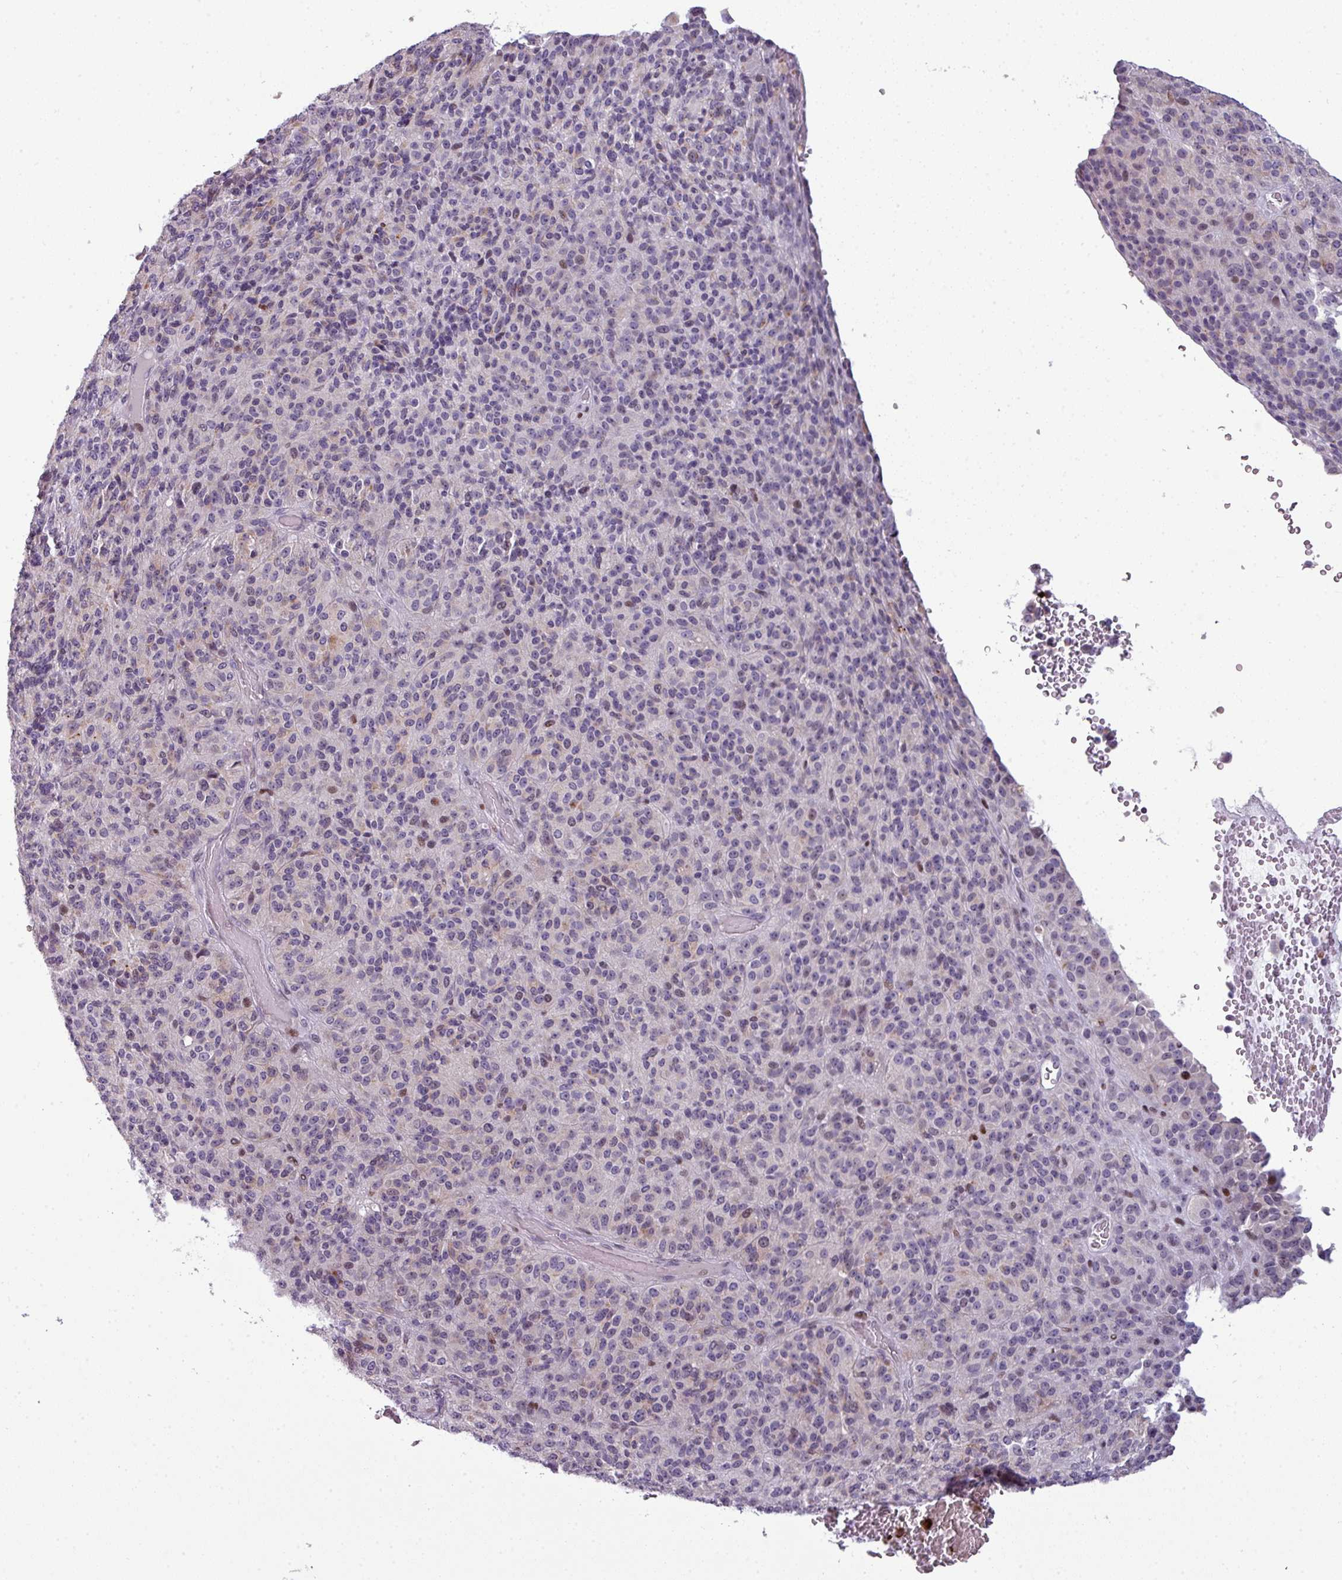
{"staining": {"intensity": "negative", "quantity": "none", "location": "none"}, "tissue": "melanoma", "cell_type": "Tumor cells", "image_type": "cancer", "snomed": [{"axis": "morphology", "description": "Malignant melanoma, Metastatic site"}, {"axis": "topography", "description": "Brain"}], "caption": "Protein analysis of melanoma reveals no significant positivity in tumor cells.", "gene": "TMEFF1", "patient": {"sex": "female", "age": 56}}